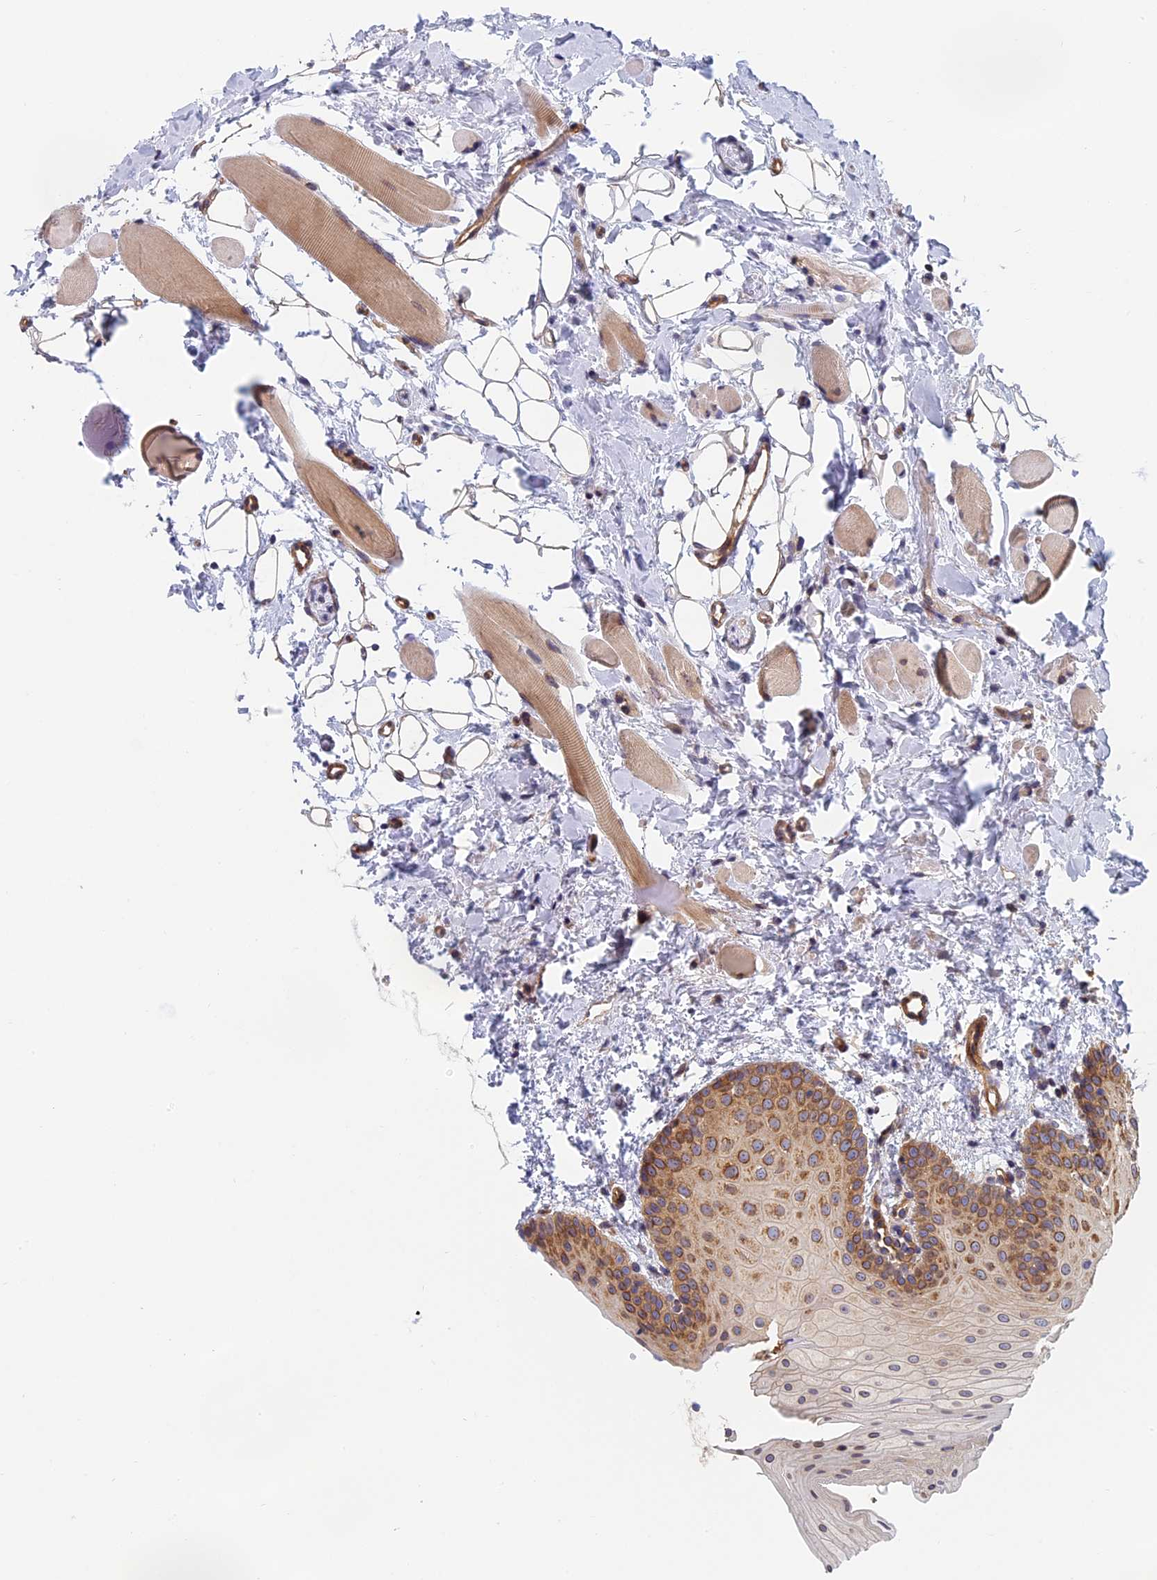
{"staining": {"intensity": "moderate", "quantity": ">75%", "location": "cytoplasmic/membranous"}, "tissue": "oral mucosa", "cell_type": "Squamous epithelial cells", "image_type": "normal", "snomed": [{"axis": "morphology", "description": "Normal tissue, NOS"}, {"axis": "topography", "description": "Oral tissue"}], "caption": "This is an image of IHC staining of benign oral mucosa, which shows moderate staining in the cytoplasmic/membranous of squamous epithelial cells.", "gene": "NAA10", "patient": {"sex": "male", "age": 28}}